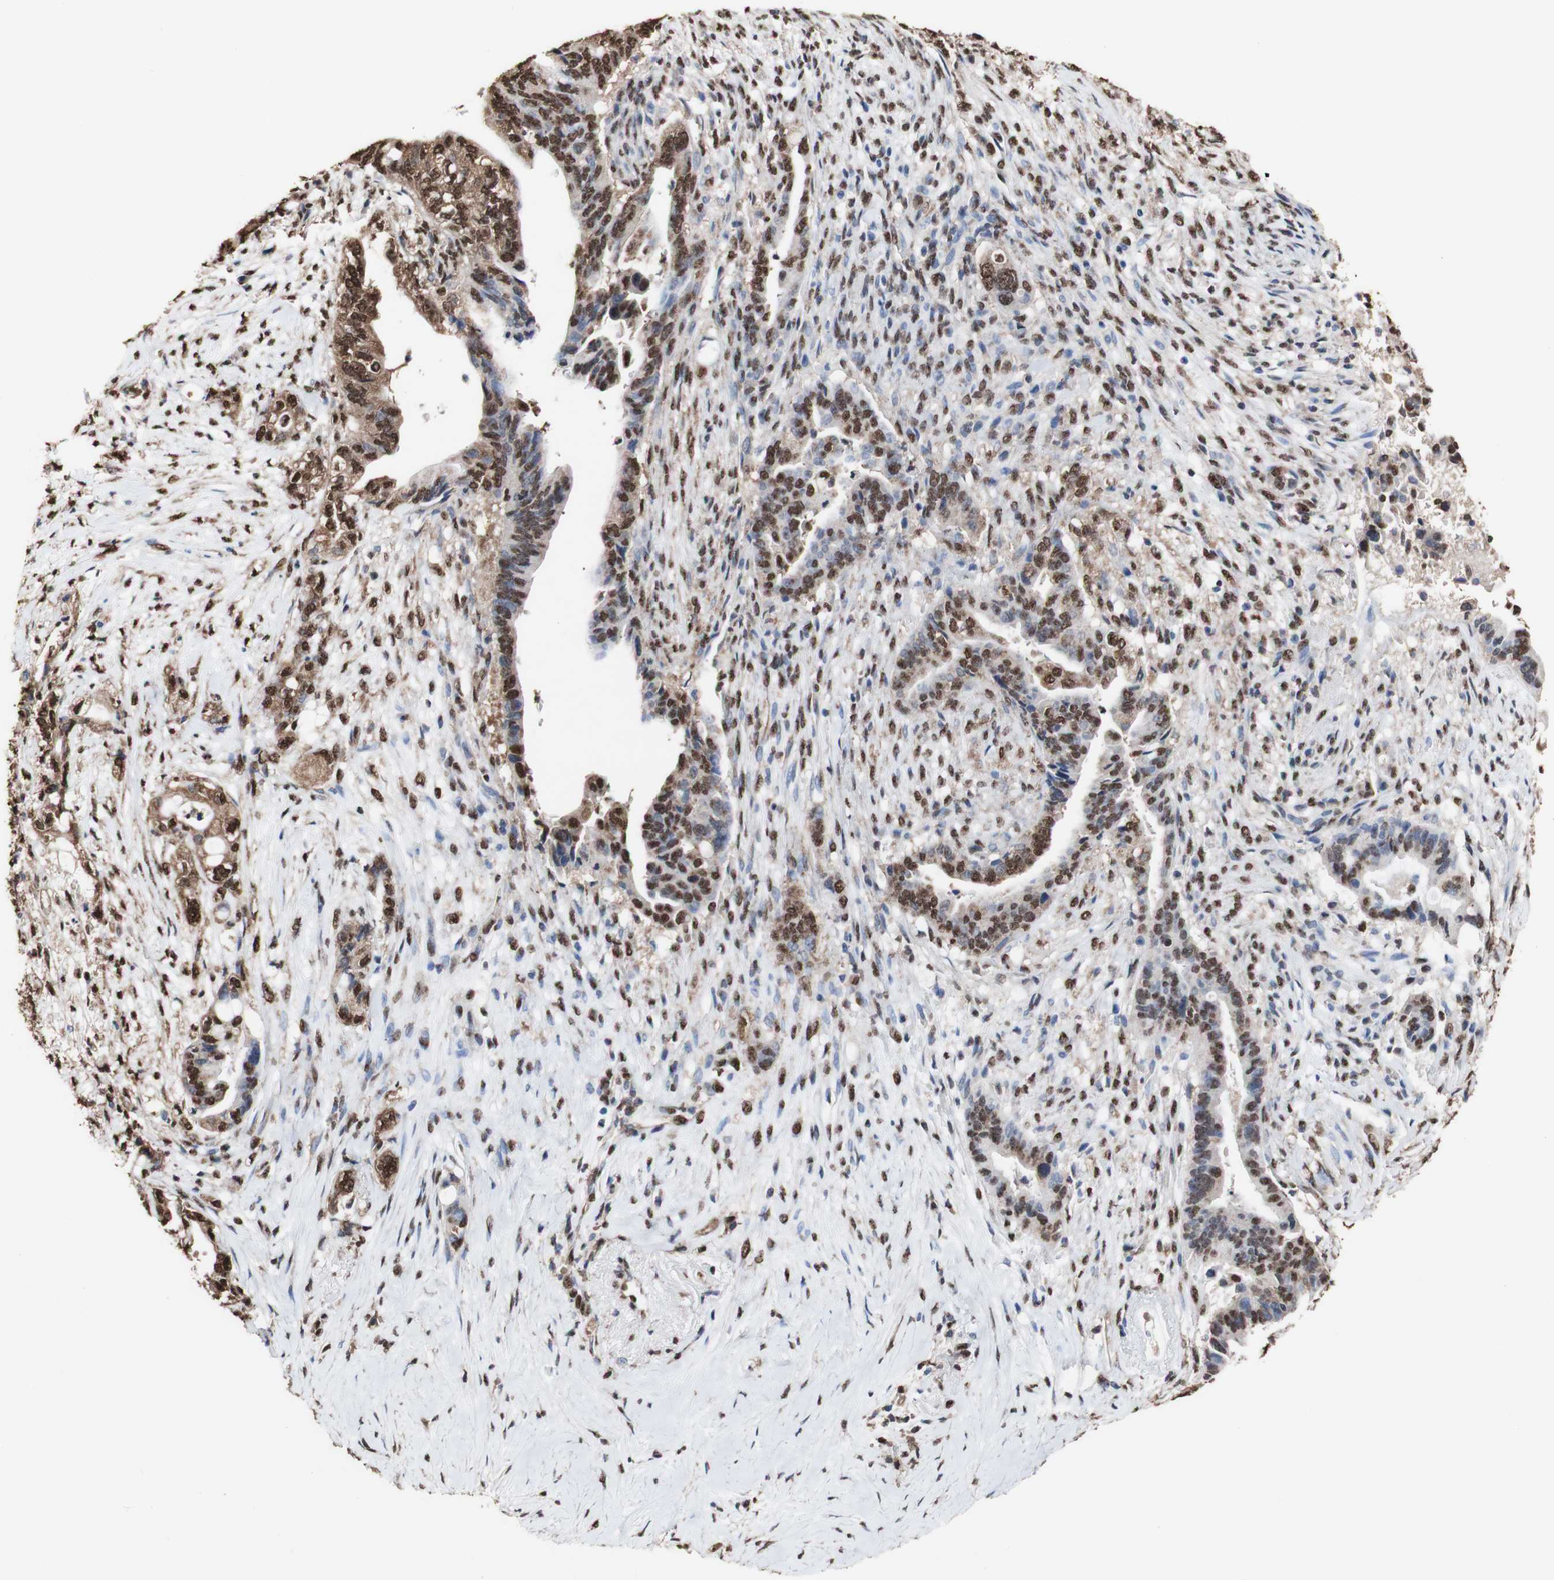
{"staining": {"intensity": "strong", "quantity": ">75%", "location": "cytoplasmic/membranous,nuclear"}, "tissue": "pancreatic cancer", "cell_type": "Tumor cells", "image_type": "cancer", "snomed": [{"axis": "morphology", "description": "Adenocarcinoma, NOS"}, {"axis": "topography", "description": "Pancreas"}], "caption": "Immunohistochemistry micrograph of human pancreatic adenocarcinoma stained for a protein (brown), which demonstrates high levels of strong cytoplasmic/membranous and nuclear positivity in about >75% of tumor cells.", "gene": "PIDD1", "patient": {"sex": "male", "age": 70}}